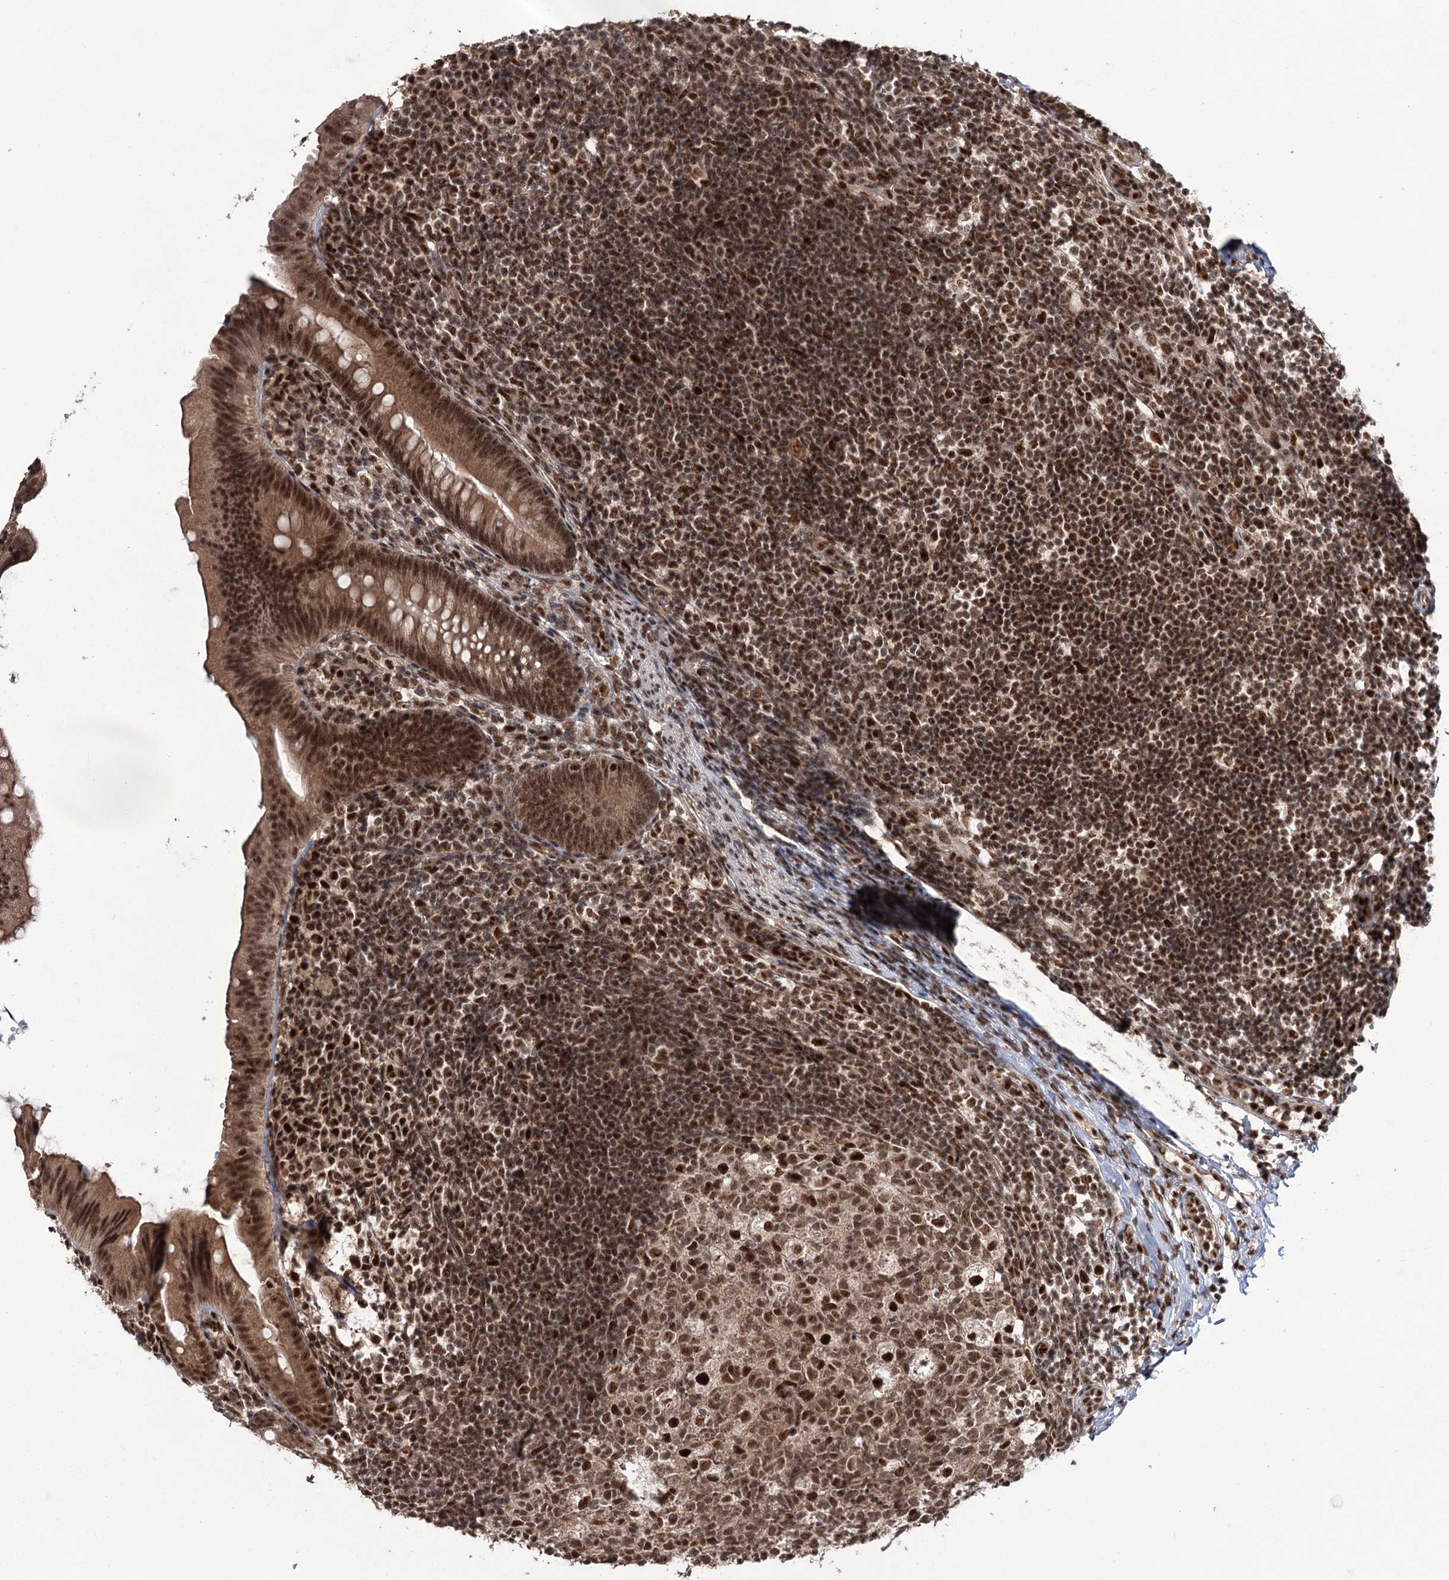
{"staining": {"intensity": "strong", "quantity": ">75%", "location": "nuclear"}, "tissue": "appendix", "cell_type": "Glandular cells", "image_type": "normal", "snomed": [{"axis": "morphology", "description": "Normal tissue, NOS"}, {"axis": "topography", "description": "Appendix"}], "caption": "Strong nuclear staining for a protein is seen in about >75% of glandular cells of normal appendix using IHC.", "gene": "ERCC3", "patient": {"sex": "male", "age": 1}}